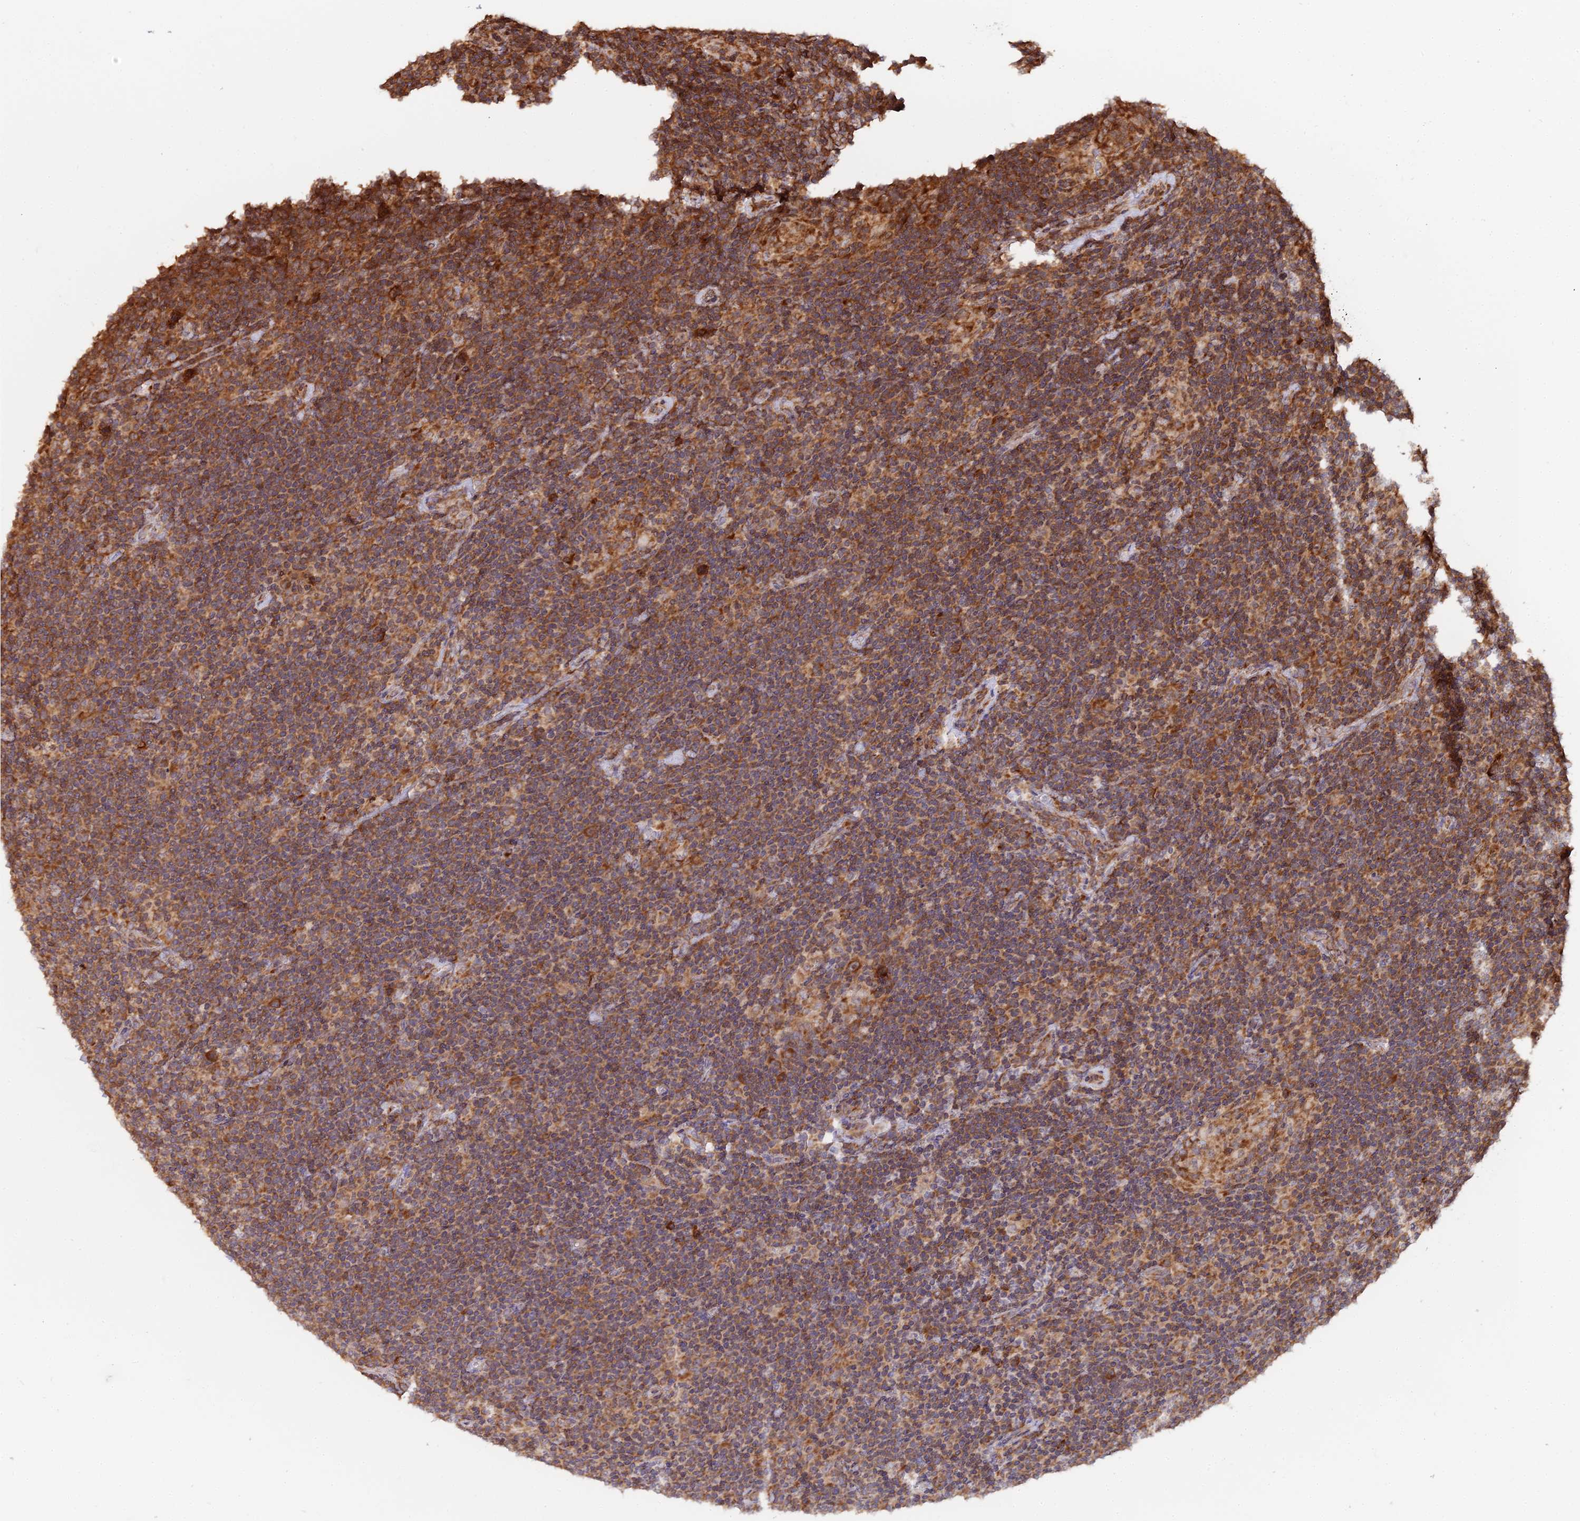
{"staining": {"intensity": "moderate", "quantity": ">75%", "location": "cytoplasmic/membranous"}, "tissue": "lymphoma", "cell_type": "Tumor cells", "image_type": "cancer", "snomed": [{"axis": "morphology", "description": "Hodgkin's disease, NOS"}, {"axis": "topography", "description": "Lymph node"}], "caption": "An immunohistochemistry histopathology image of neoplastic tissue is shown. Protein staining in brown labels moderate cytoplasmic/membranous positivity in lymphoma within tumor cells. The protein is stained brown, and the nuclei are stained in blue (DAB IHC with brightfield microscopy, high magnification).", "gene": "RPL26", "patient": {"sex": "female", "age": 57}}